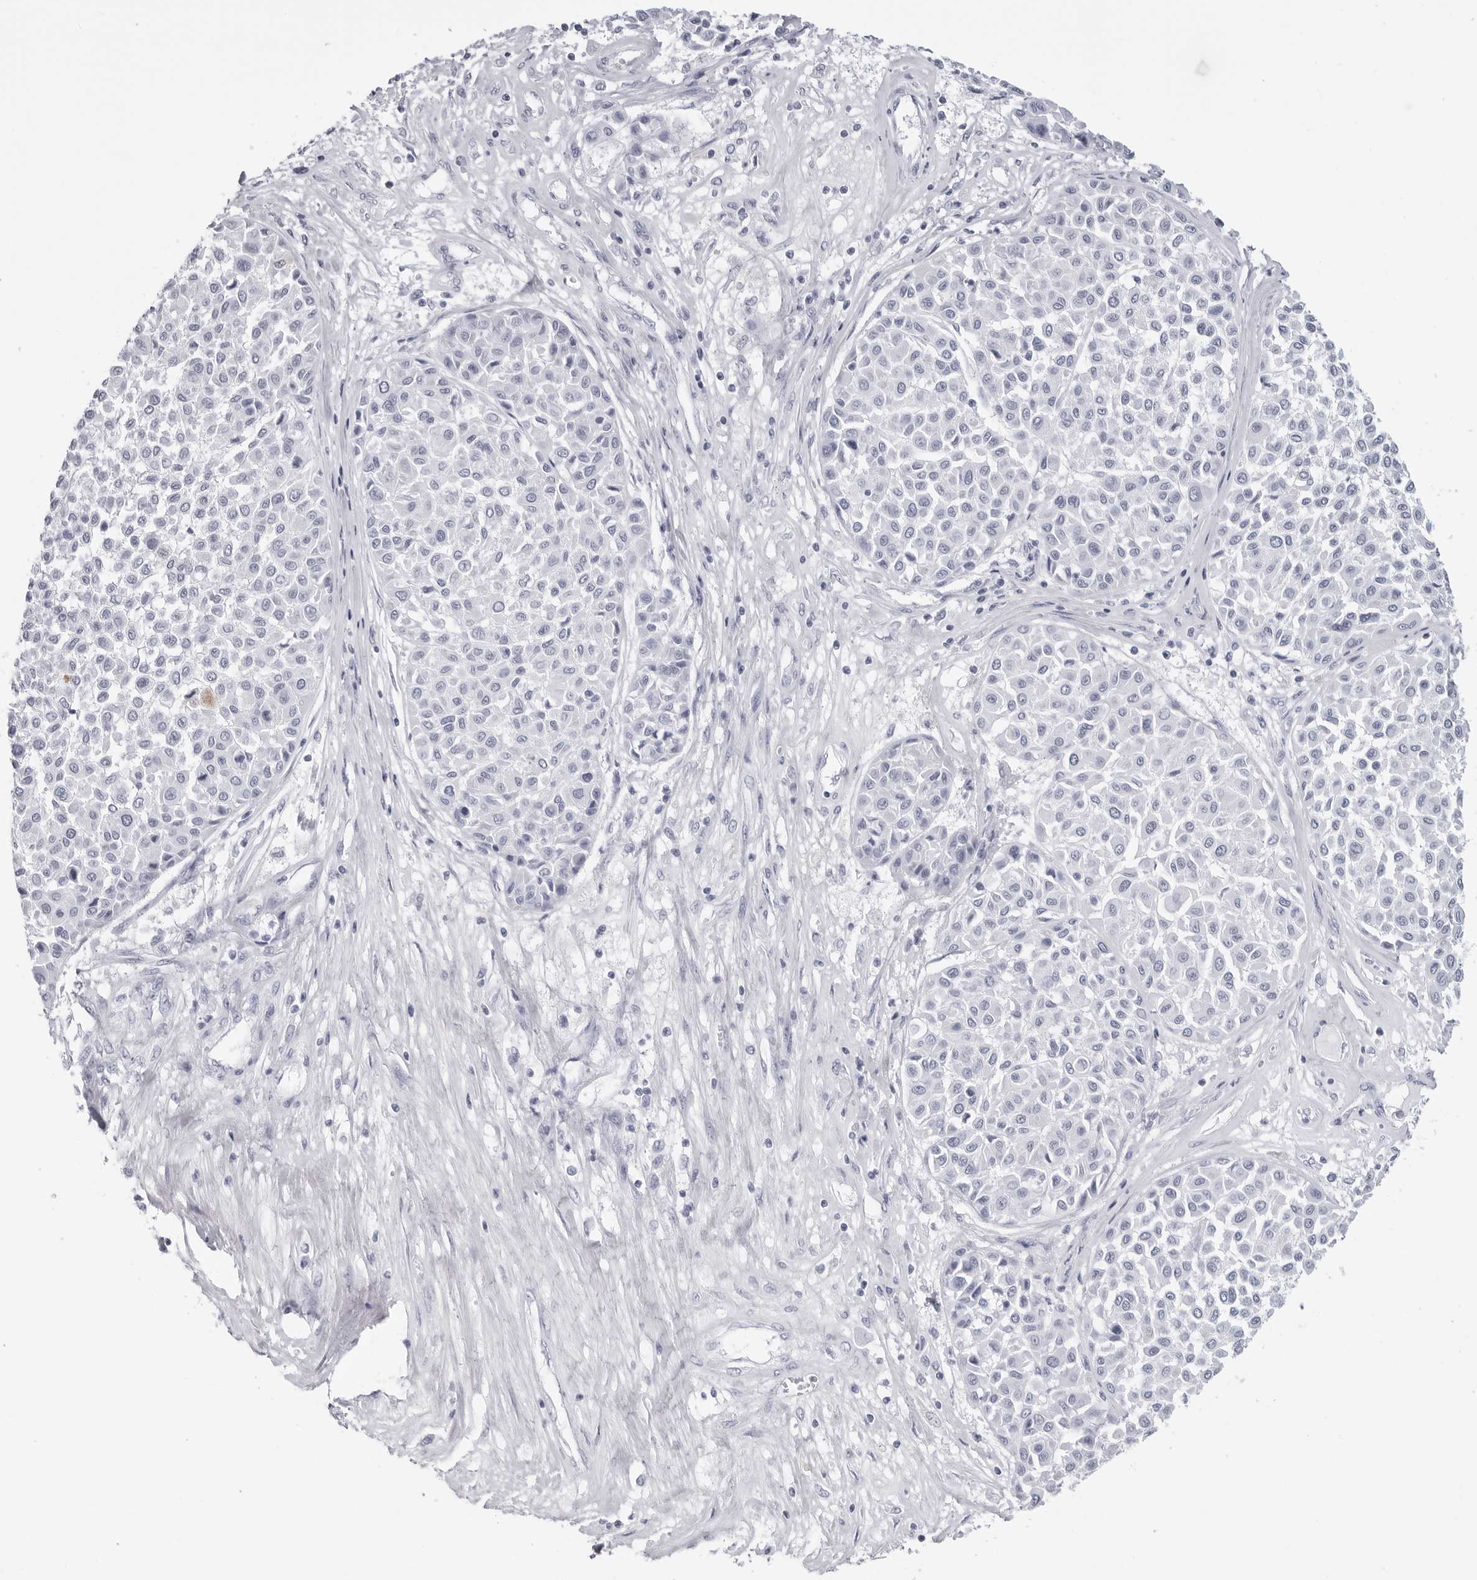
{"staining": {"intensity": "negative", "quantity": "none", "location": "none"}, "tissue": "melanoma", "cell_type": "Tumor cells", "image_type": "cancer", "snomed": [{"axis": "morphology", "description": "Malignant melanoma, Metastatic site"}, {"axis": "topography", "description": "Soft tissue"}], "caption": "Tumor cells show no significant protein expression in malignant melanoma (metastatic site).", "gene": "CST2", "patient": {"sex": "male", "age": 41}}